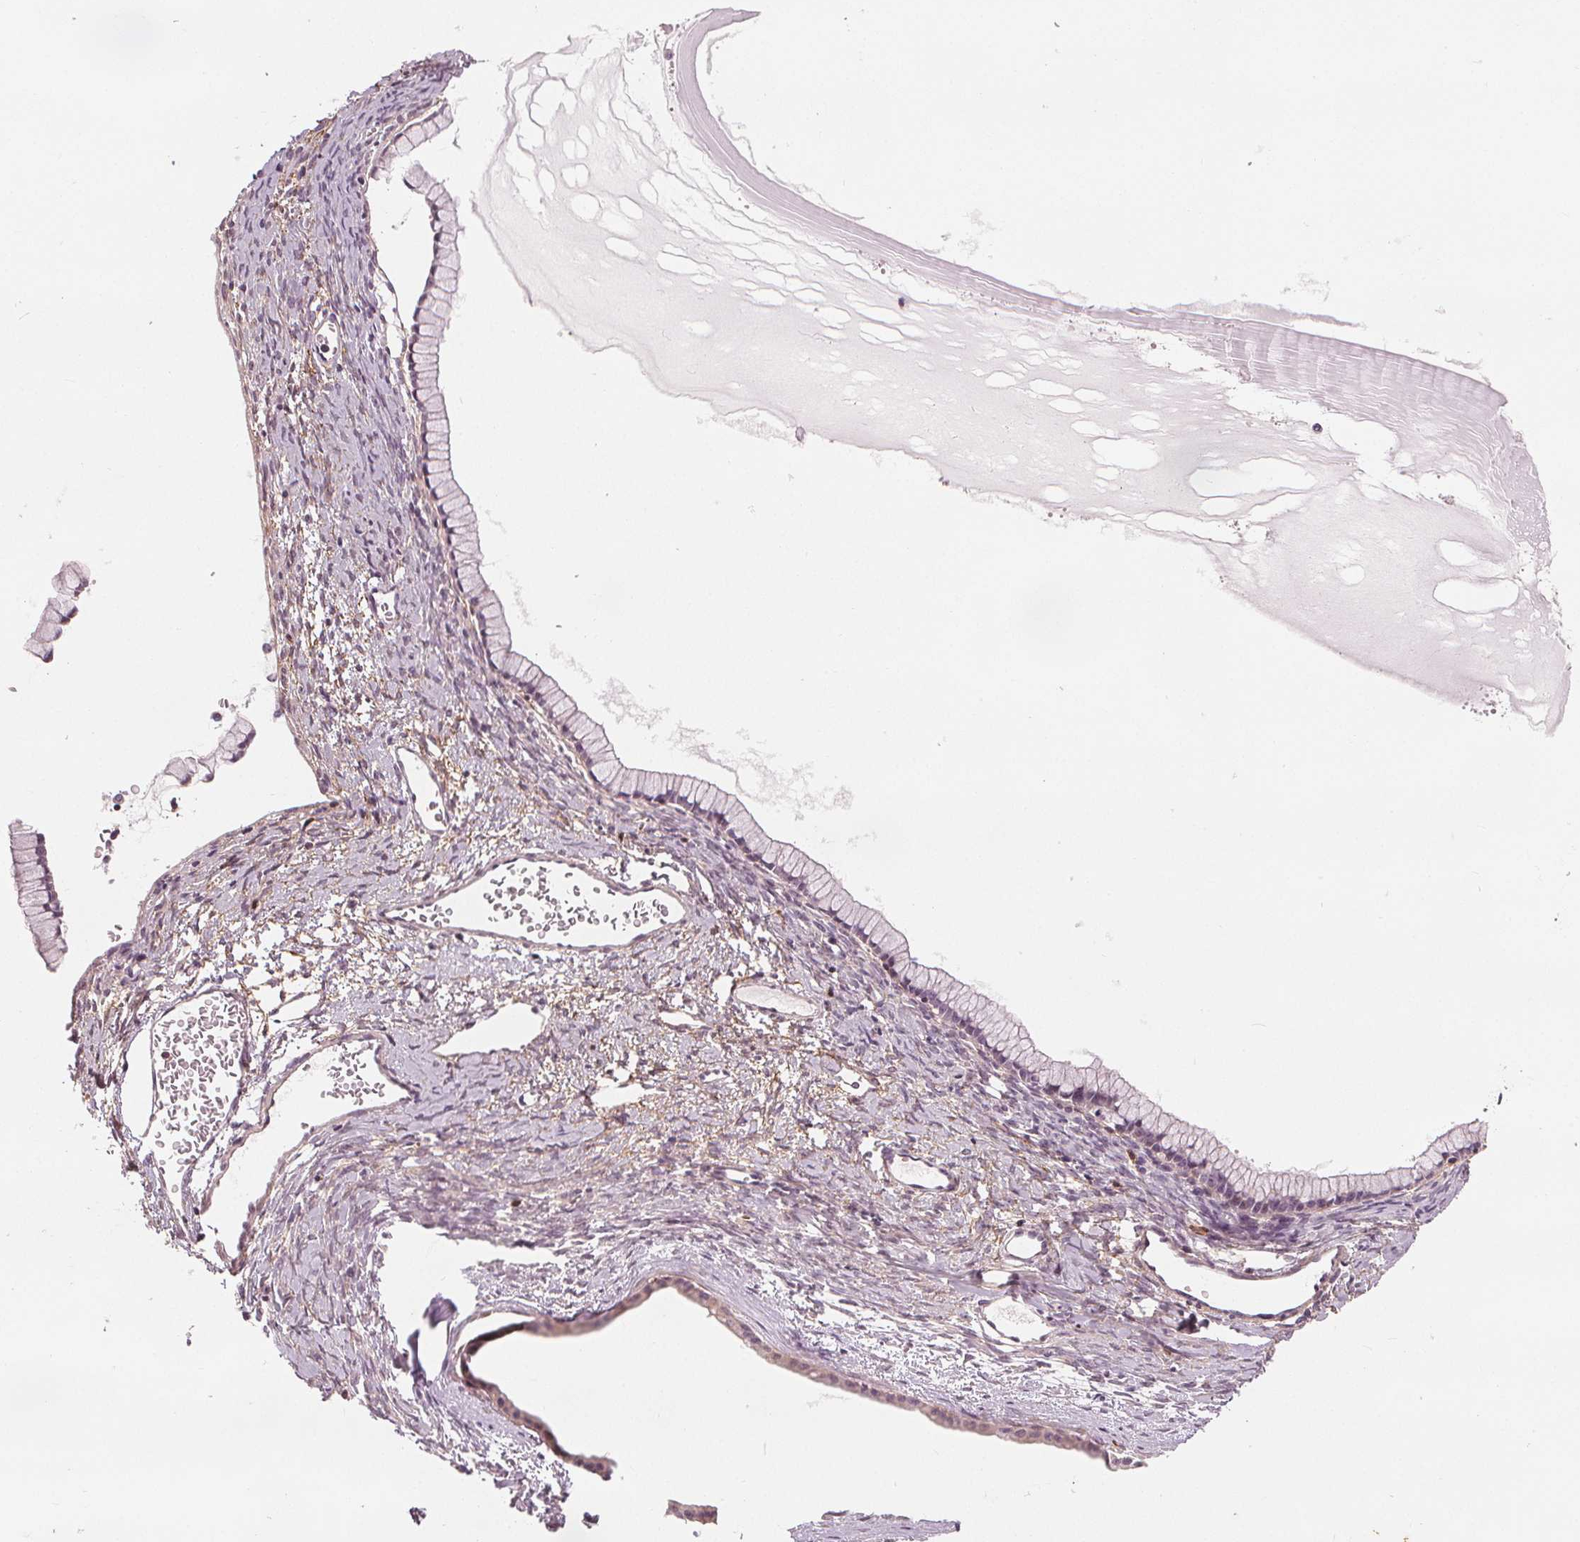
{"staining": {"intensity": "negative", "quantity": "none", "location": "none"}, "tissue": "ovarian cancer", "cell_type": "Tumor cells", "image_type": "cancer", "snomed": [{"axis": "morphology", "description": "Cystadenocarcinoma, mucinous, NOS"}, {"axis": "topography", "description": "Ovary"}], "caption": "There is no significant expression in tumor cells of mucinous cystadenocarcinoma (ovarian).", "gene": "SLC34A1", "patient": {"sex": "female", "age": 41}}